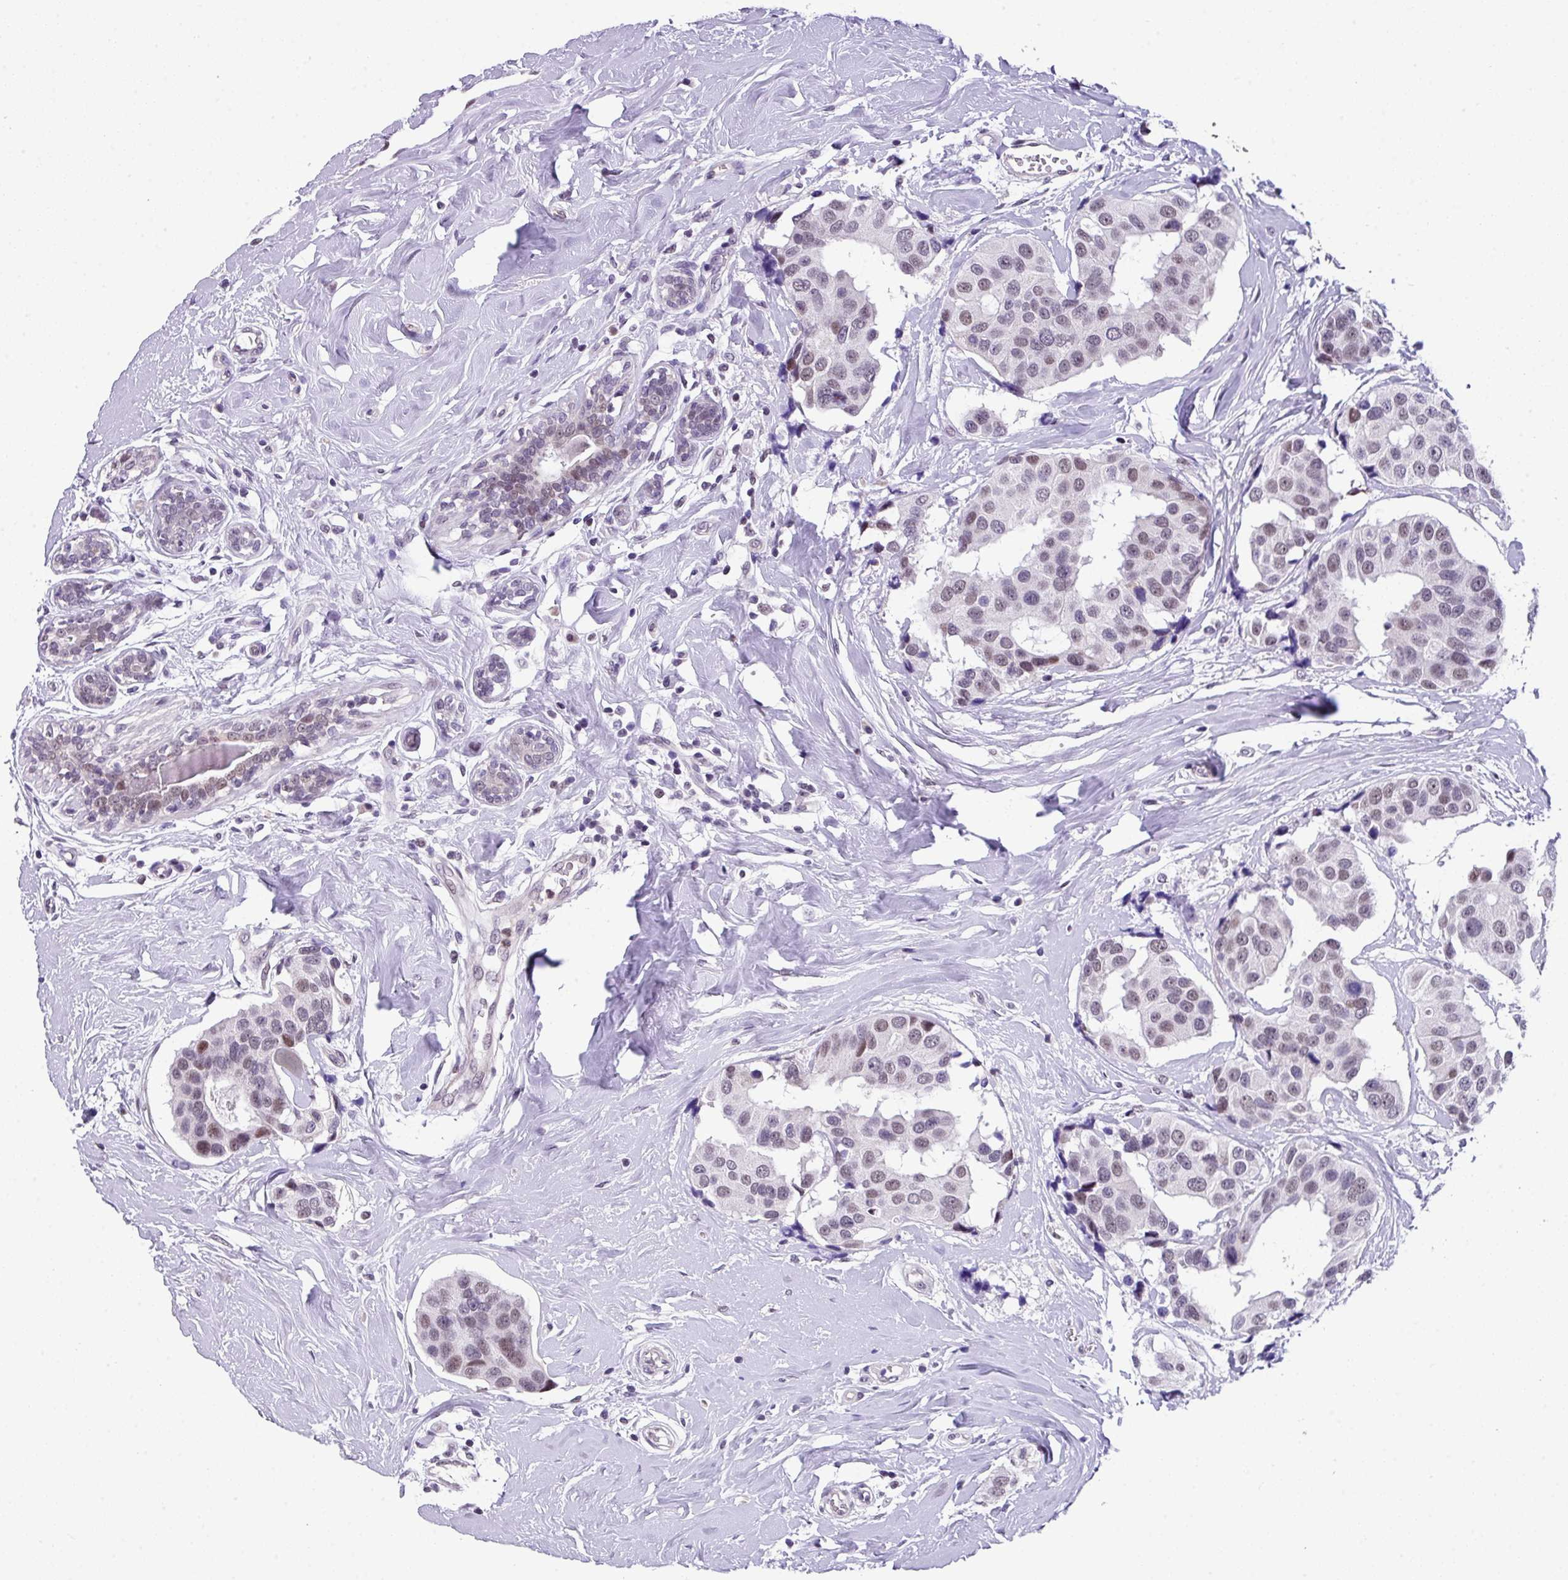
{"staining": {"intensity": "weak", "quantity": "25%-75%", "location": "nuclear"}, "tissue": "breast cancer", "cell_type": "Tumor cells", "image_type": "cancer", "snomed": [{"axis": "morphology", "description": "Normal tissue, NOS"}, {"axis": "morphology", "description": "Duct carcinoma"}, {"axis": "topography", "description": "Breast"}], "caption": "This histopathology image reveals intraductal carcinoma (breast) stained with immunohistochemistry (IHC) to label a protein in brown. The nuclear of tumor cells show weak positivity for the protein. Nuclei are counter-stained blue.", "gene": "ZFP3", "patient": {"sex": "female", "age": 39}}